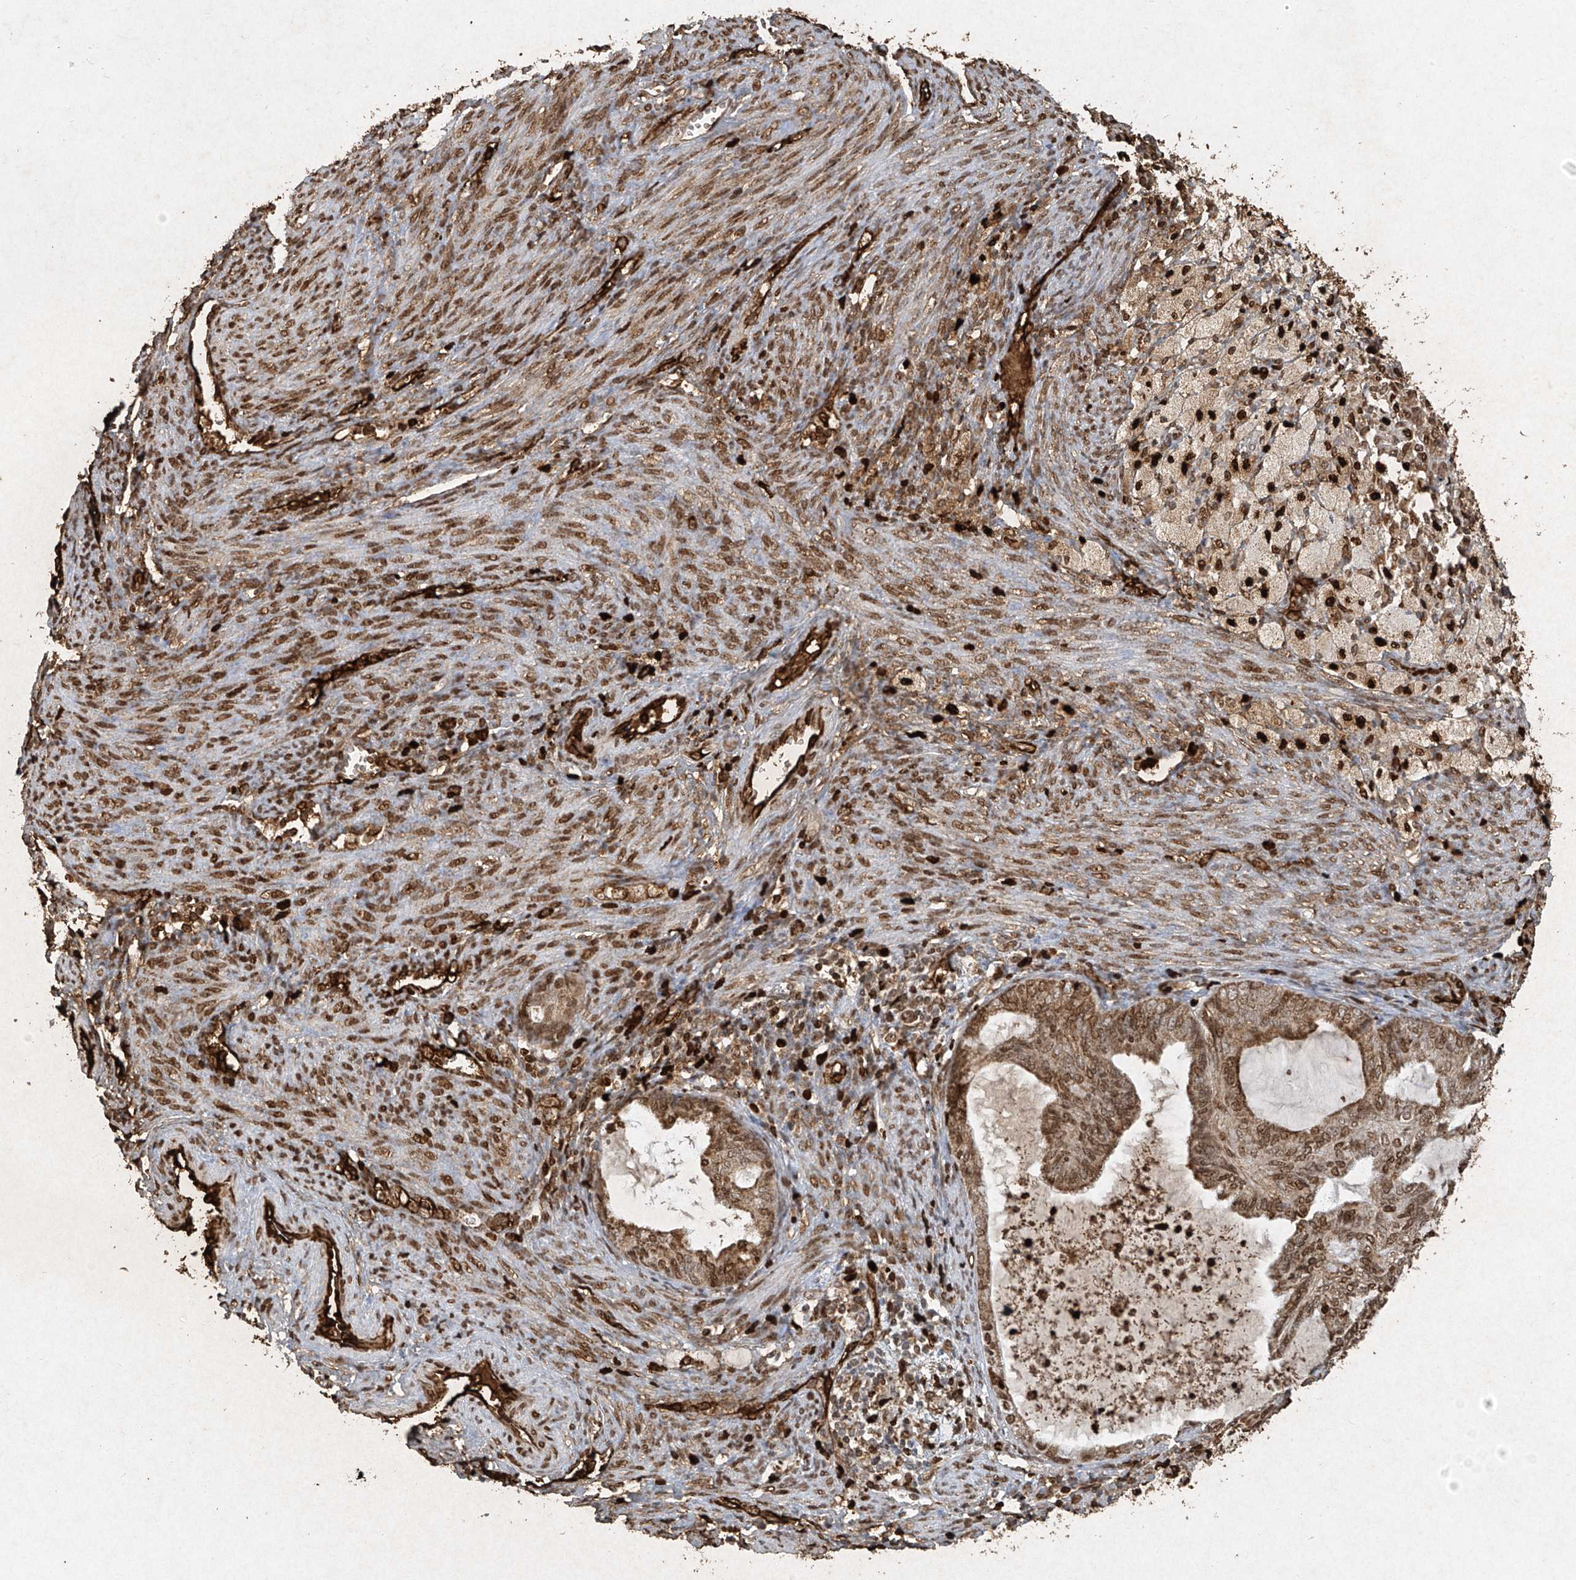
{"staining": {"intensity": "moderate", "quantity": ">75%", "location": "cytoplasmic/membranous,nuclear"}, "tissue": "cervical cancer", "cell_type": "Tumor cells", "image_type": "cancer", "snomed": [{"axis": "morphology", "description": "Normal tissue, NOS"}, {"axis": "morphology", "description": "Adenocarcinoma, NOS"}, {"axis": "topography", "description": "Cervix"}, {"axis": "topography", "description": "Endometrium"}], "caption": "Cervical adenocarcinoma stained with DAB immunohistochemistry (IHC) demonstrates medium levels of moderate cytoplasmic/membranous and nuclear positivity in about >75% of tumor cells.", "gene": "ATRIP", "patient": {"sex": "female", "age": 86}}